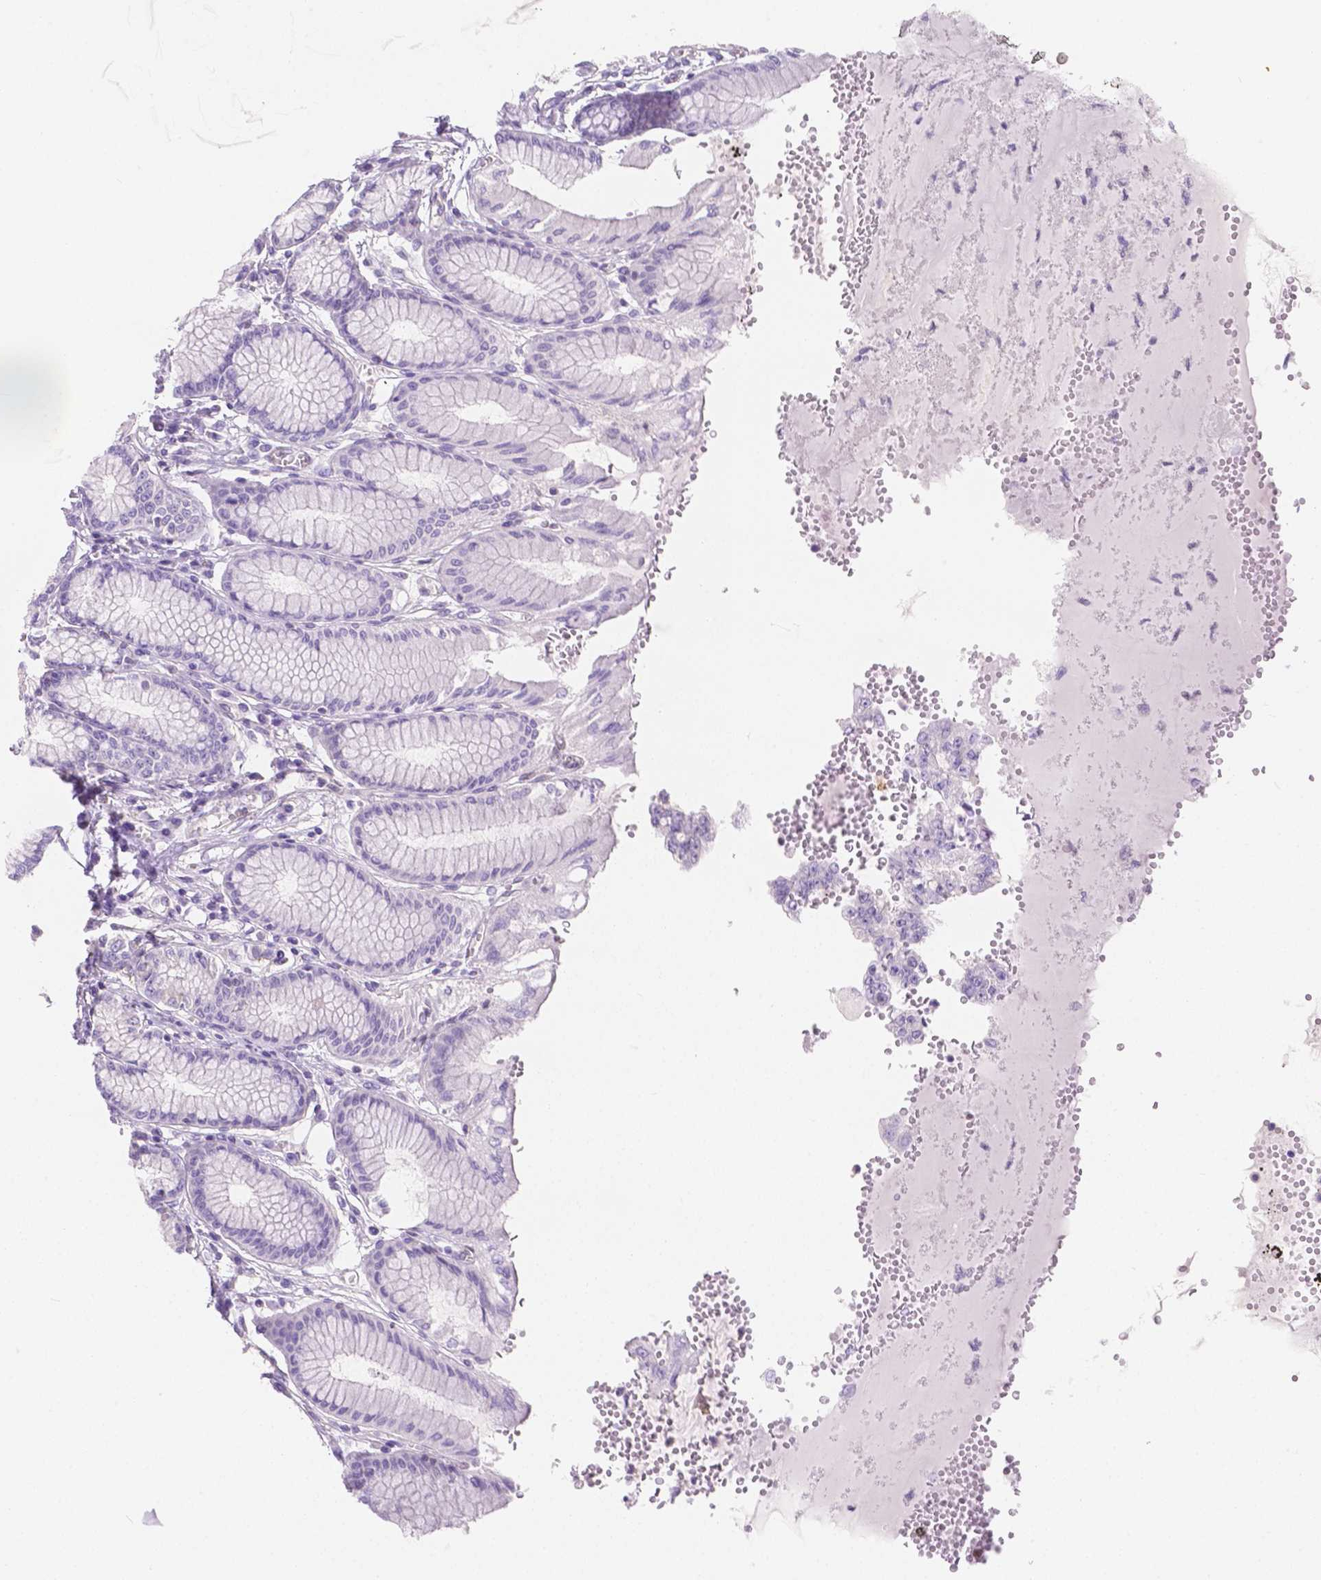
{"staining": {"intensity": "negative", "quantity": "none", "location": "none"}, "tissue": "stomach", "cell_type": "Glandular cells", "image_type": "normal", "snomed": [{"axis": "morphology", "description": "Normal tissue, NOS"}, {"axis": "topography", "description": "Stomach"}, {"axis": "topography", "description": "Stomach, lower"}], "caption": "Protein analysis of benign stomach shows no significant positivity in glandular cells. Brightfield microscopy of immunohistochemistry (IHC) stained with DAB (brown) and hematoxylin (blue), captured at high magnification.", "gene": "SGTB", "patient": {"sex": "male", "age": 76}}